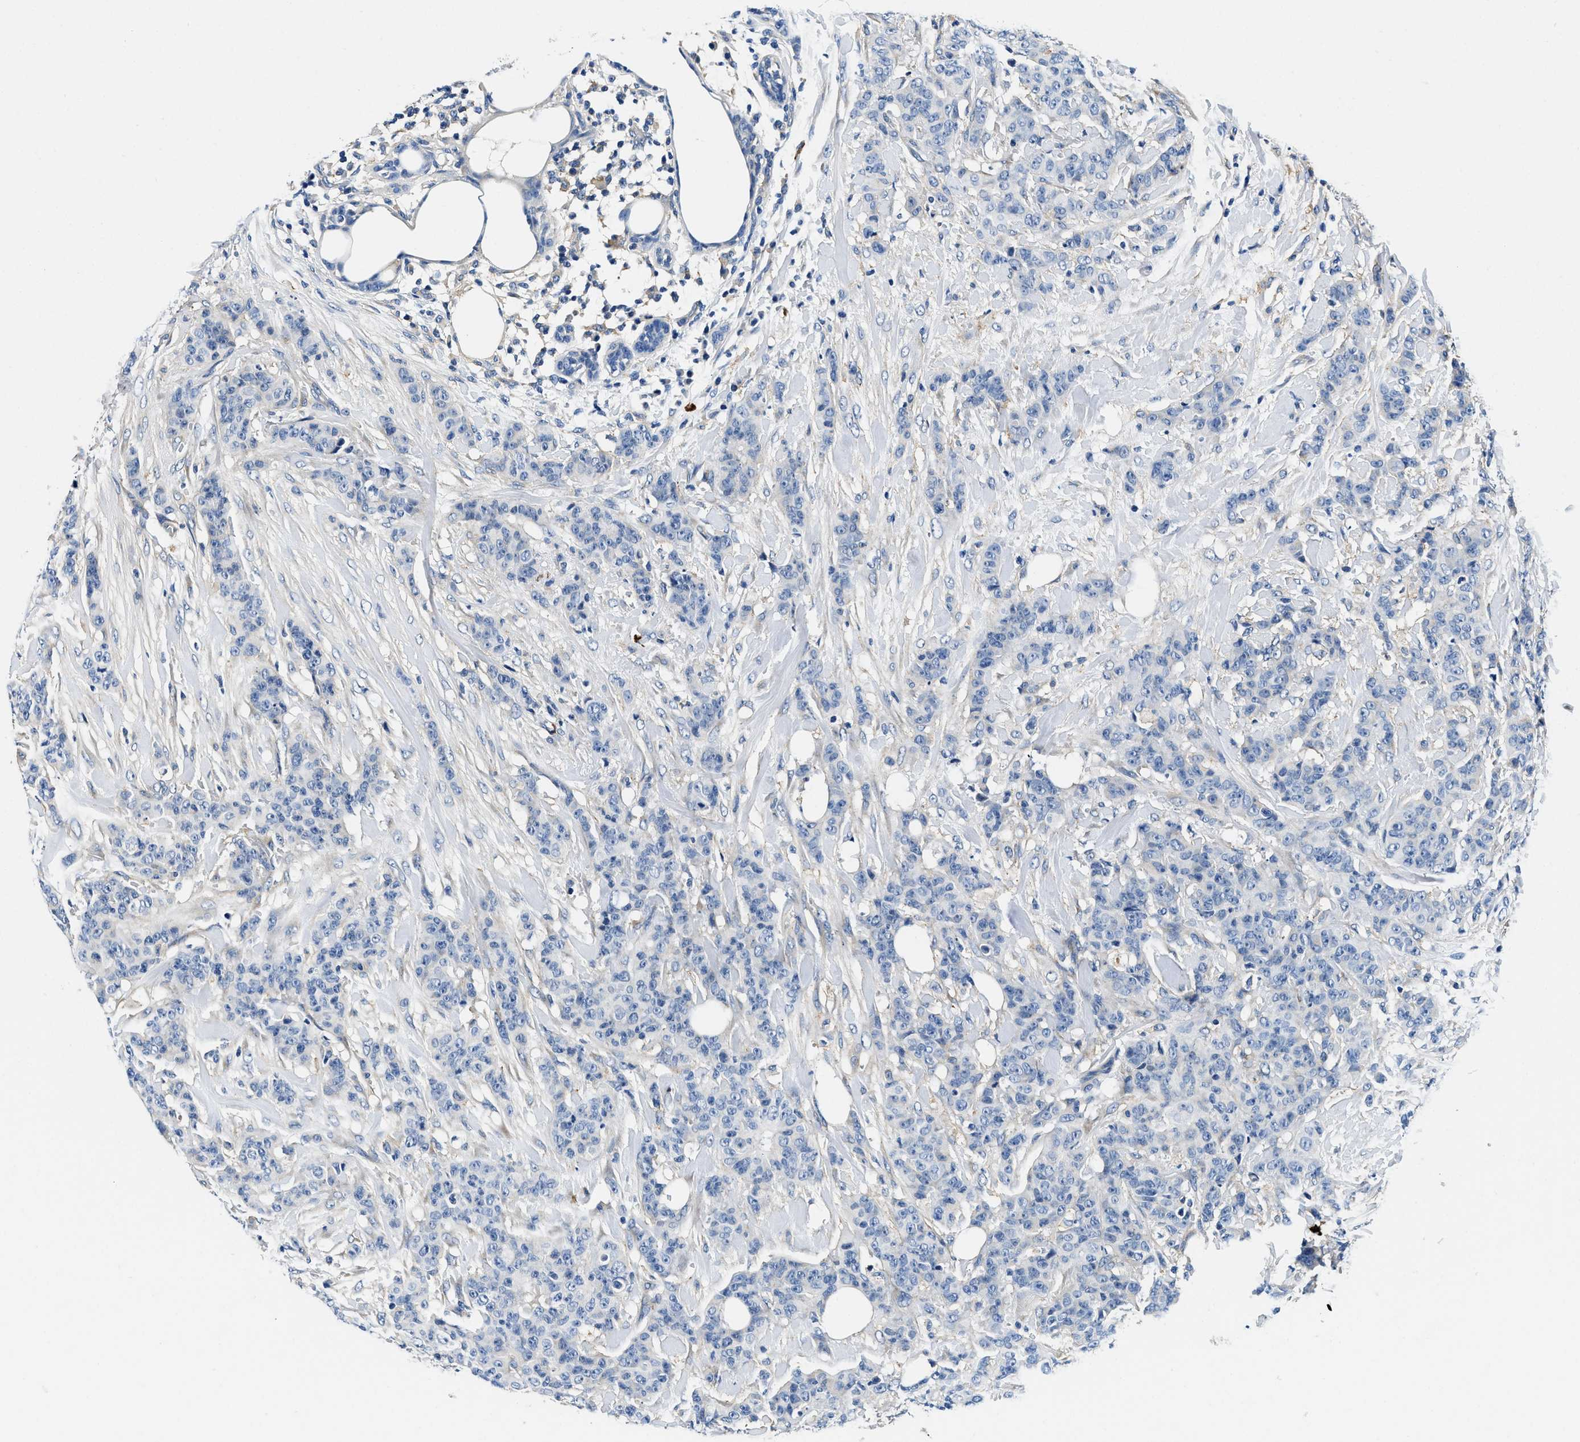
{"staining": {"intensity": "negative", "quantity": "none", "location": "none"}, "tissue": "breast cancer", "cell_type": "Tumor cells", "image_type": "cancer", "snomed": [{"axis": "morphology", "description": "Normal tissue, NOS"}, {"axis": "morphology", "description": "Duct carcinoma"}, {"axis": "topography", "description": "Breast"}], "caption": "Tumor cells show no significant expression in breast invasive ductal carcinoma.", "gene": "ZFAND3", "patient": {"sex": "female", "age": 40}}